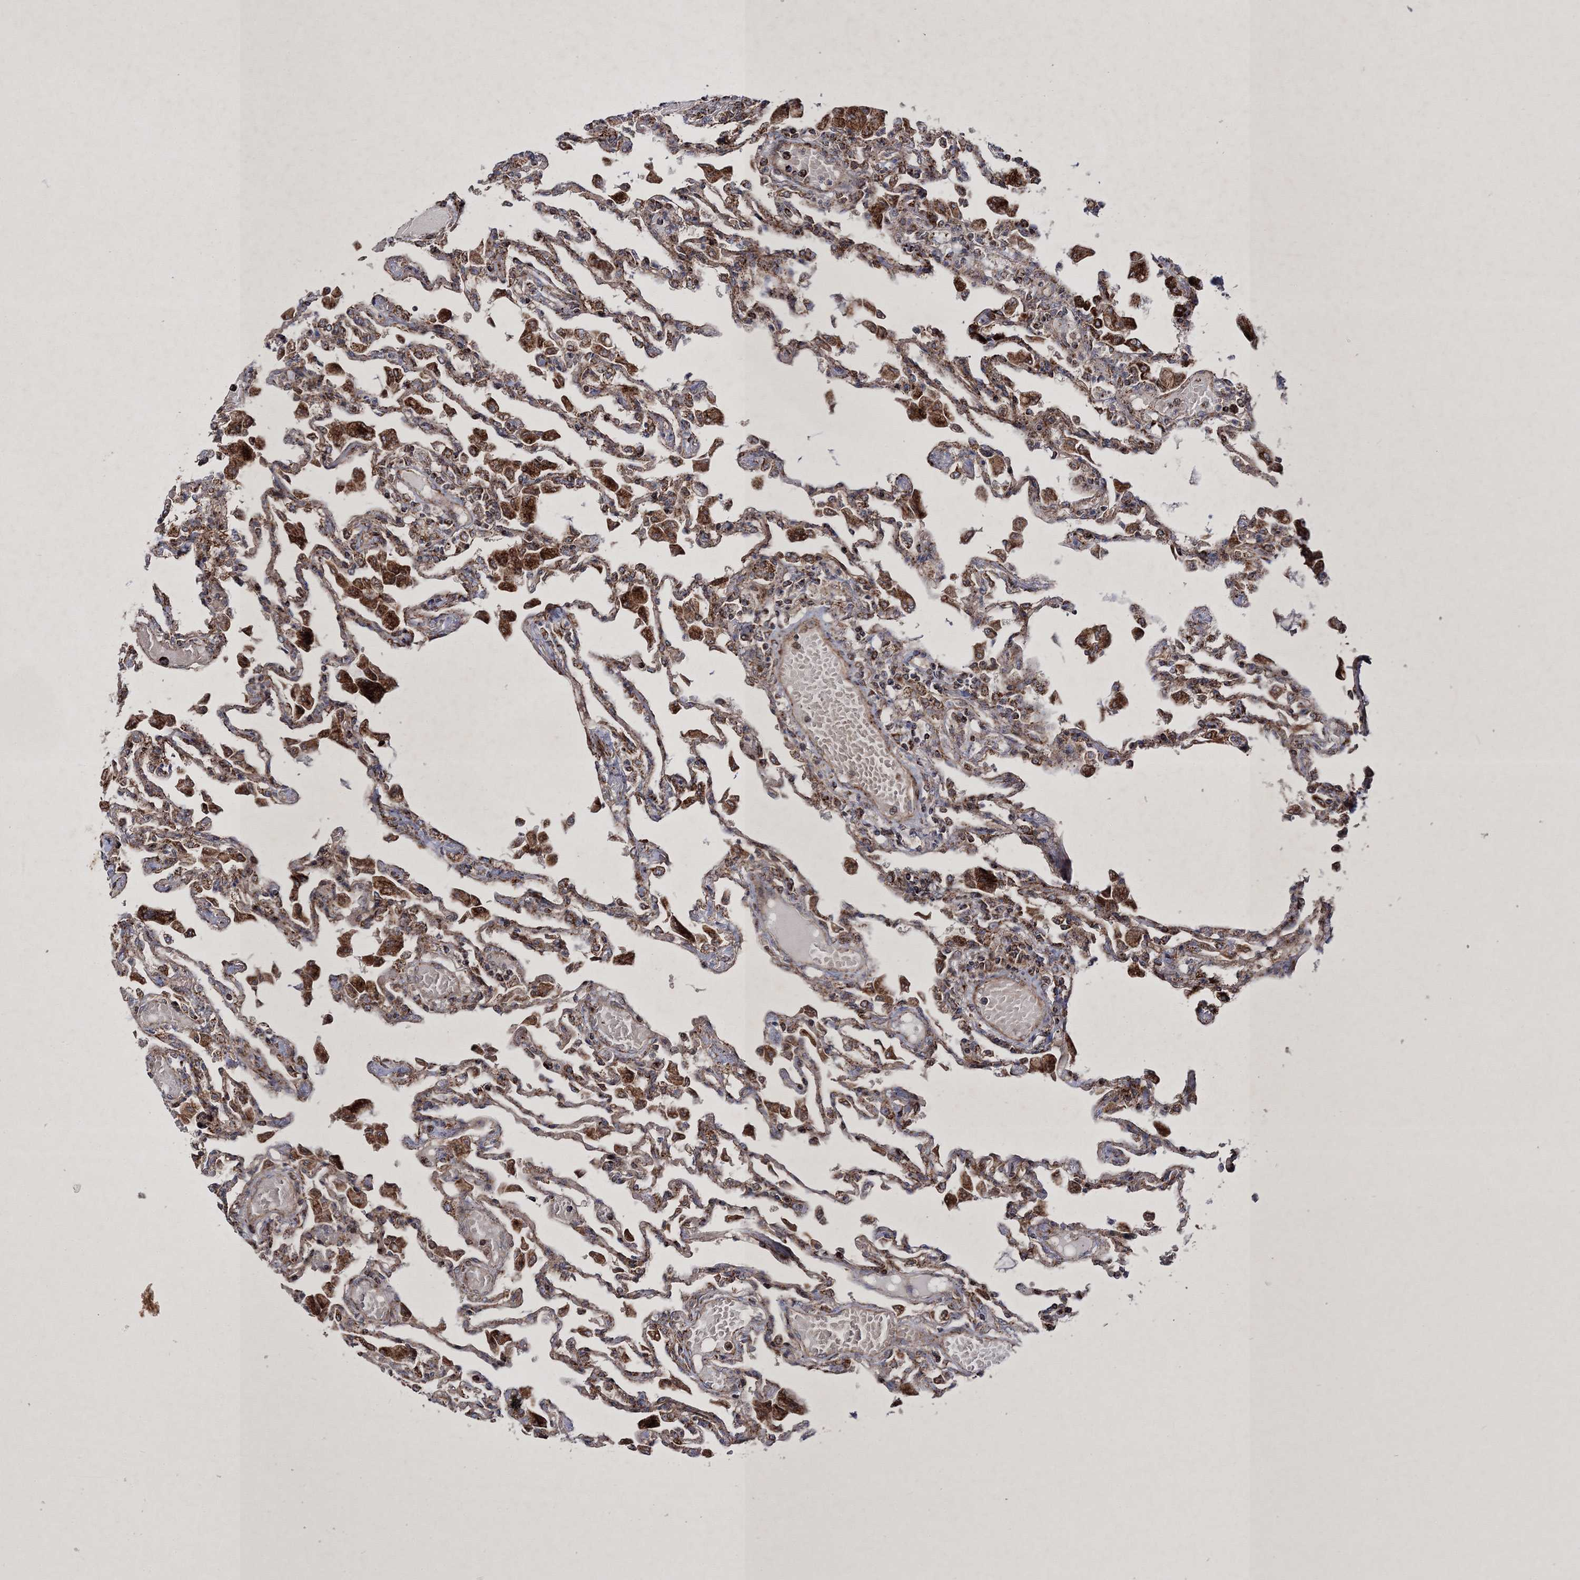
{"staining": {"intensity": "moderate", "quantity": "25%-75%", "location": "cytoplasmic/membranous"}, "tissue": "lung", "cell_type": "Alveolar cells", "image_type": "normal", "snomed": [{"axis": "morphology", "description": "Normal tissue, NOS"}, {"axis": "topography", "description": "Bronchus"}, {"axis": "topography", "description": "Lung"}], "caption": "This is a photomicrograph of IHC staining of normal lung, which shows moderate expression in the cytoplasmic/membranous of alveolar cells.", "gene": "SCRN3", "patient": {"sex": "female", "age": 49}}